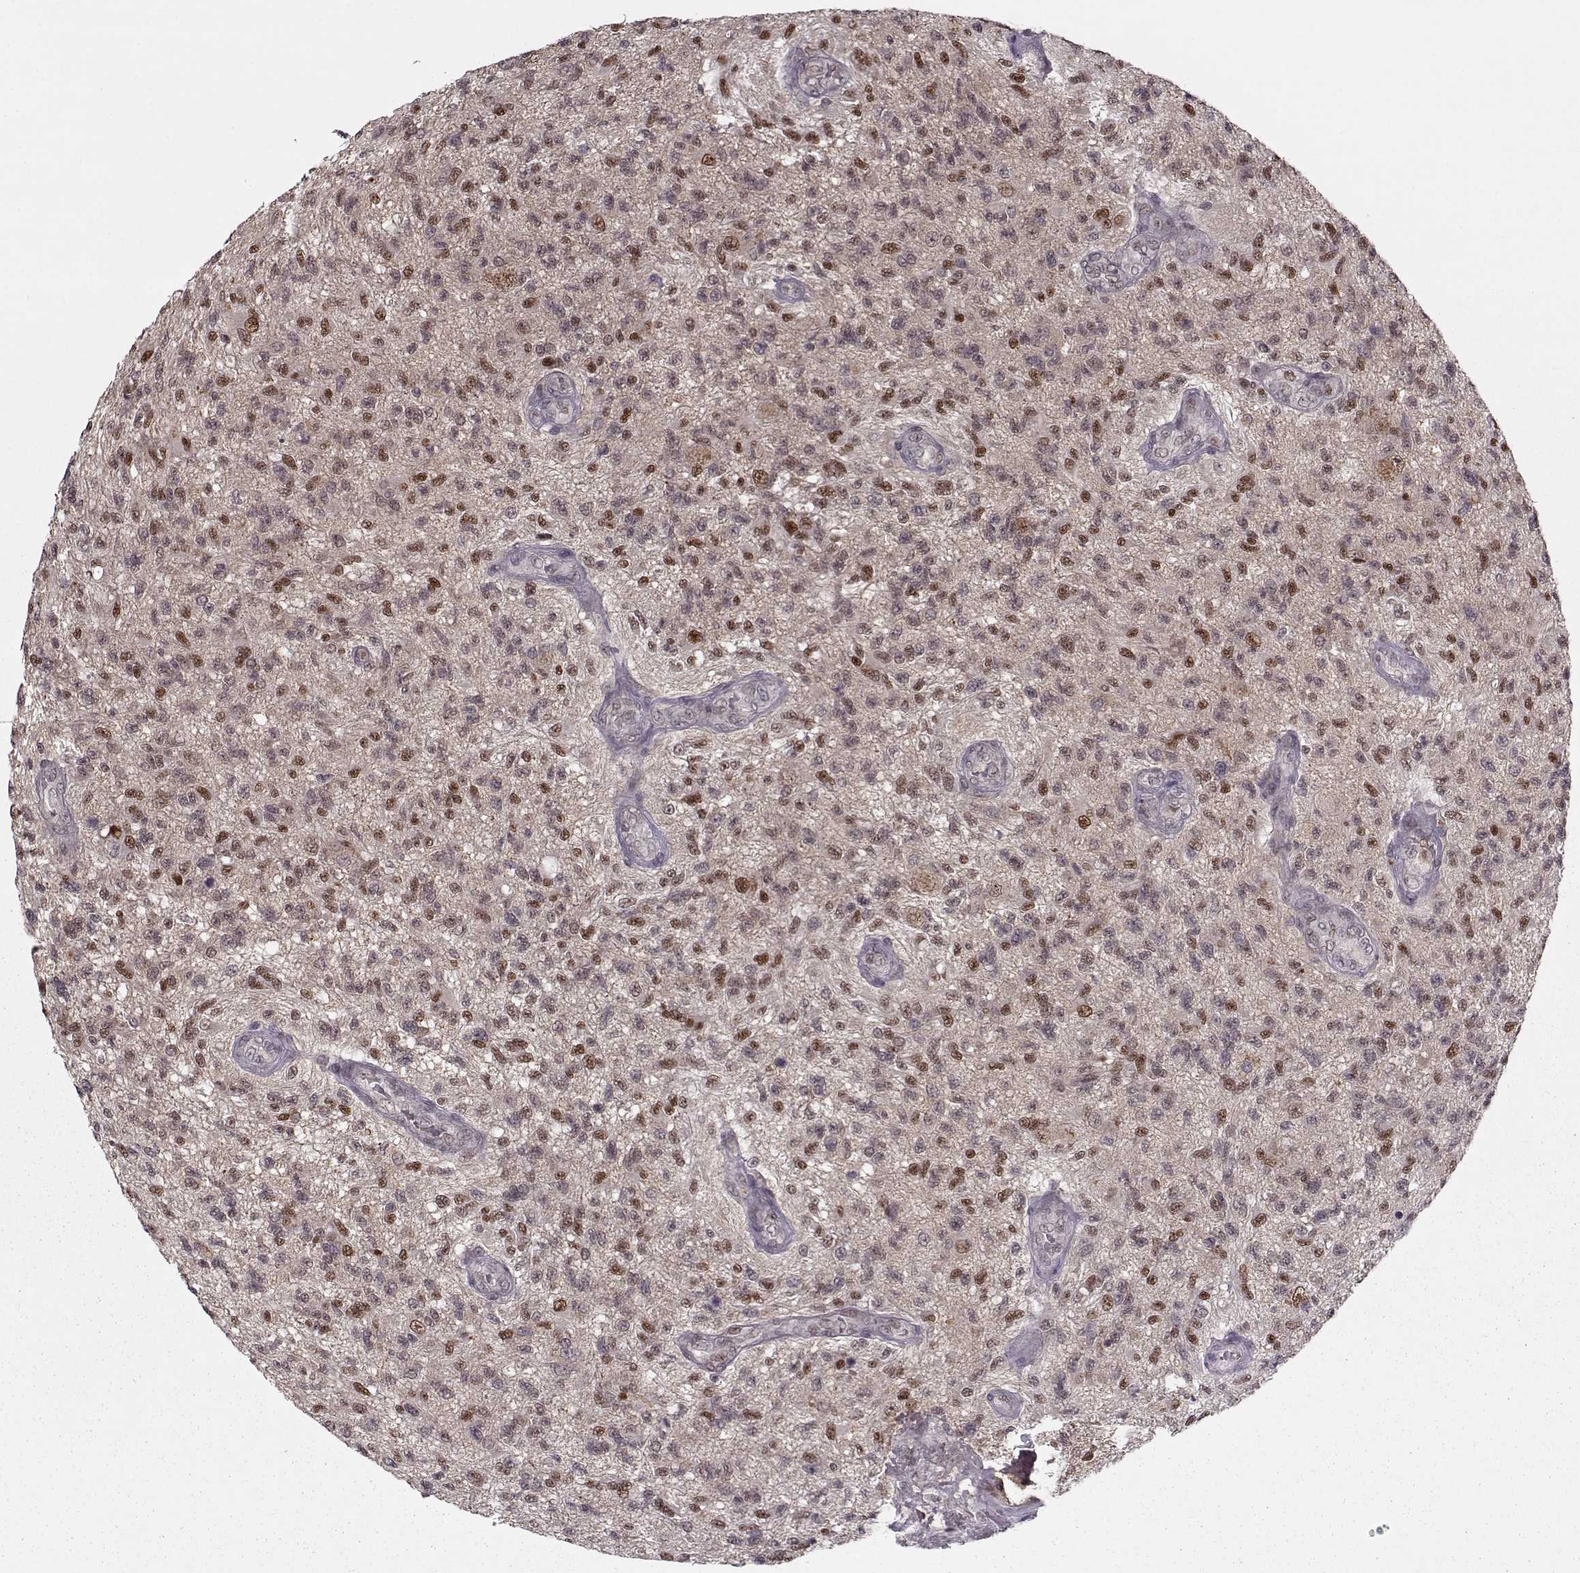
{"staining": {"intensity": "moderate", "quantity": "25%-75%", "location": "nuclear"}, "tissue": "glioma", "cell_type": "Tumor cells", "image_type": "cancer", "snomed": [{"axis": "morphology", "description": "Glioma, malignant, High grade"}, {"axis": "topography", "description": "Brain"}], "caption": "About 25%-75% of tumor cells in human malignant high-grade glioma display moderate nuclear protein expression as visualized by brown immunohistochemical staining.", "gene": "DENND4B", "patient": {"sex": "male", "age": 56}}